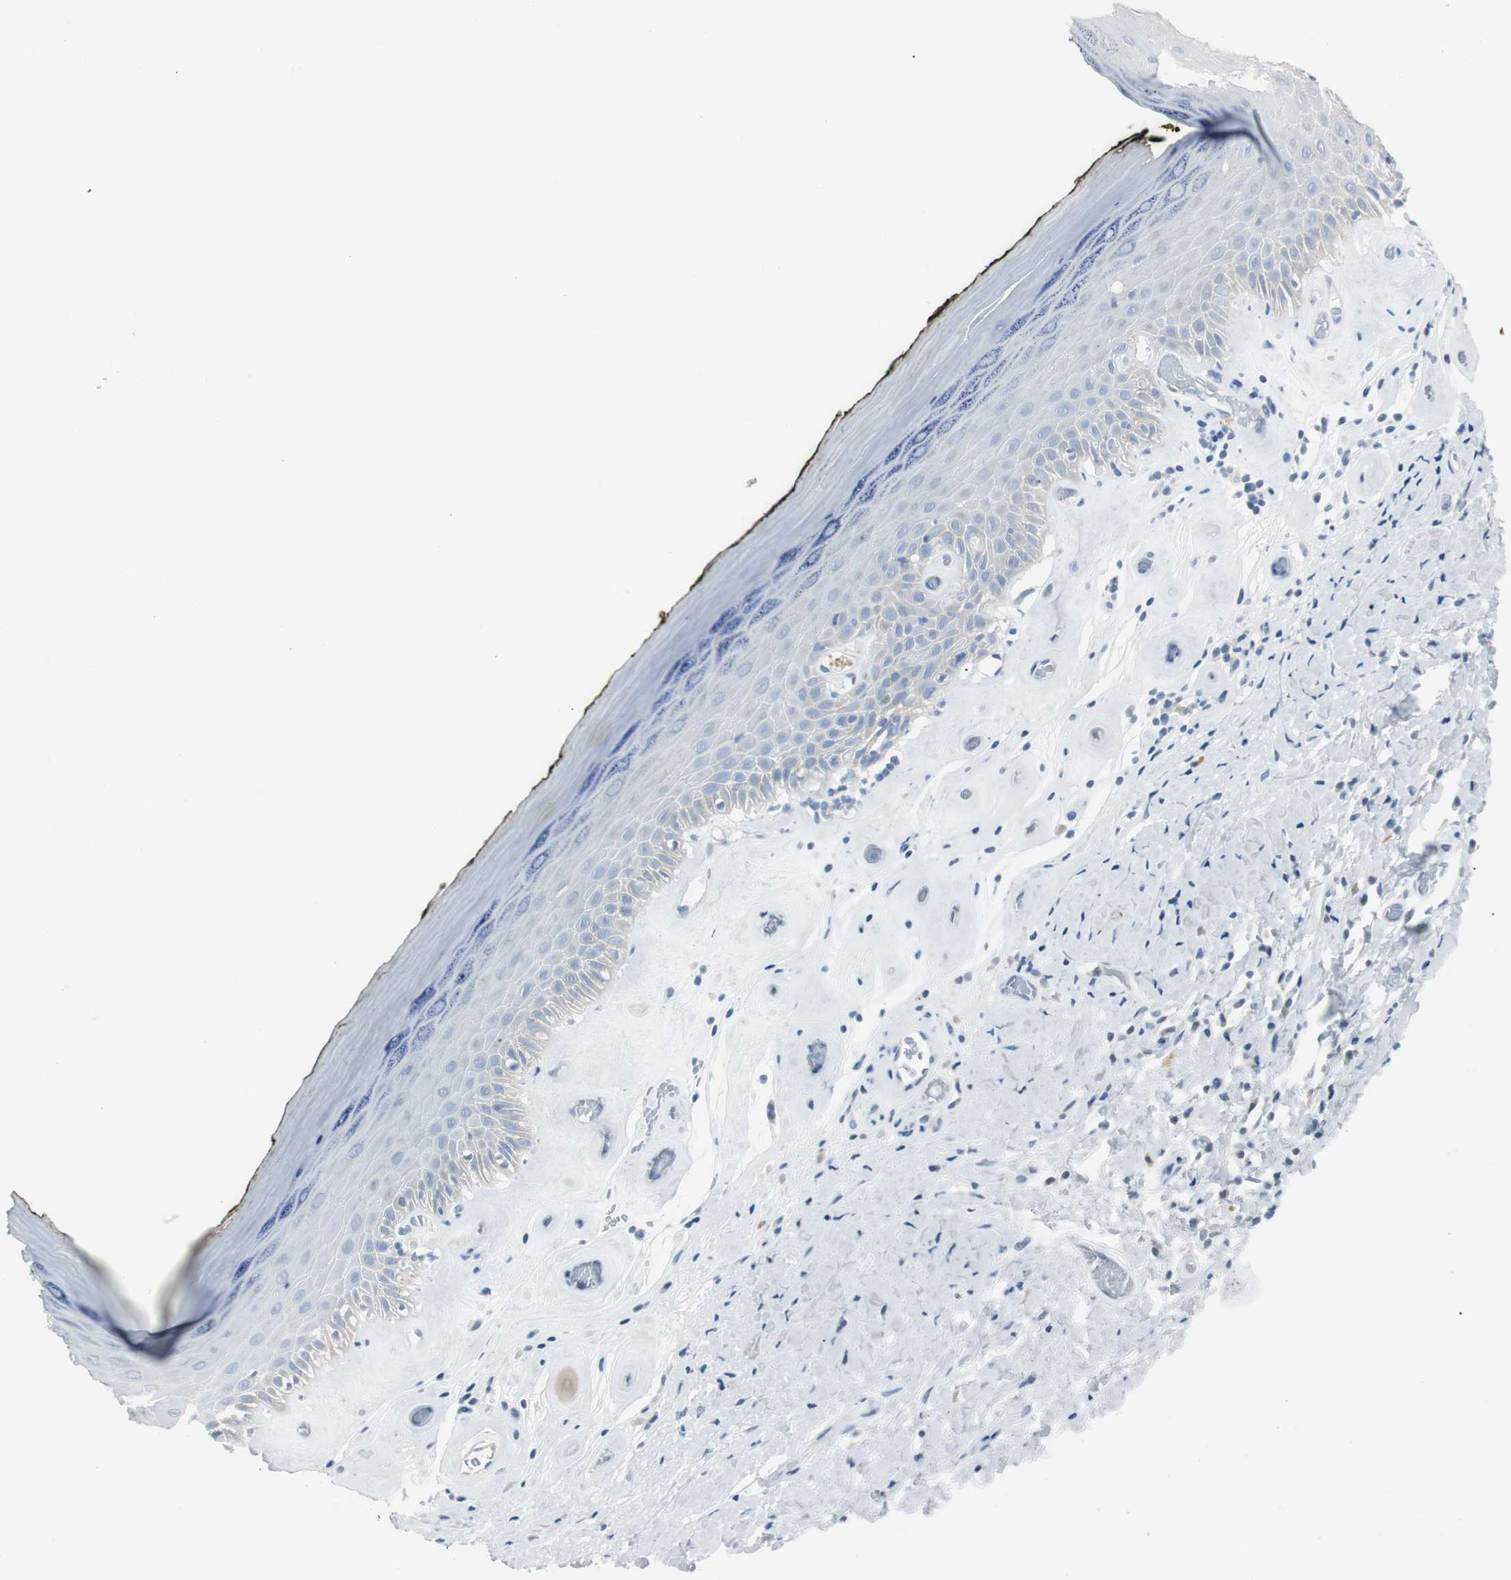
{"staining": {"intensity": "negative", "quantity": "none", "location": "none"}, "tissue": "skin", "cell_type": "Epidermal cells", "image_type": "normal", "snomed": [{"axis": "morphology", "description": "Normal tissue, NOS"}, {"axis": "morphology", "description": "Inflammation, NOS"}, {"axis": "topography", "description": "Vulva"}], "caption": "DAB (3,3'-diaminobenzidine) immunohistochemical staining of benign human skin demonstrates no significant positivity in epidermal cells.", "gene": "RASA1", "patient": {"sex": "female", "age": 84}}